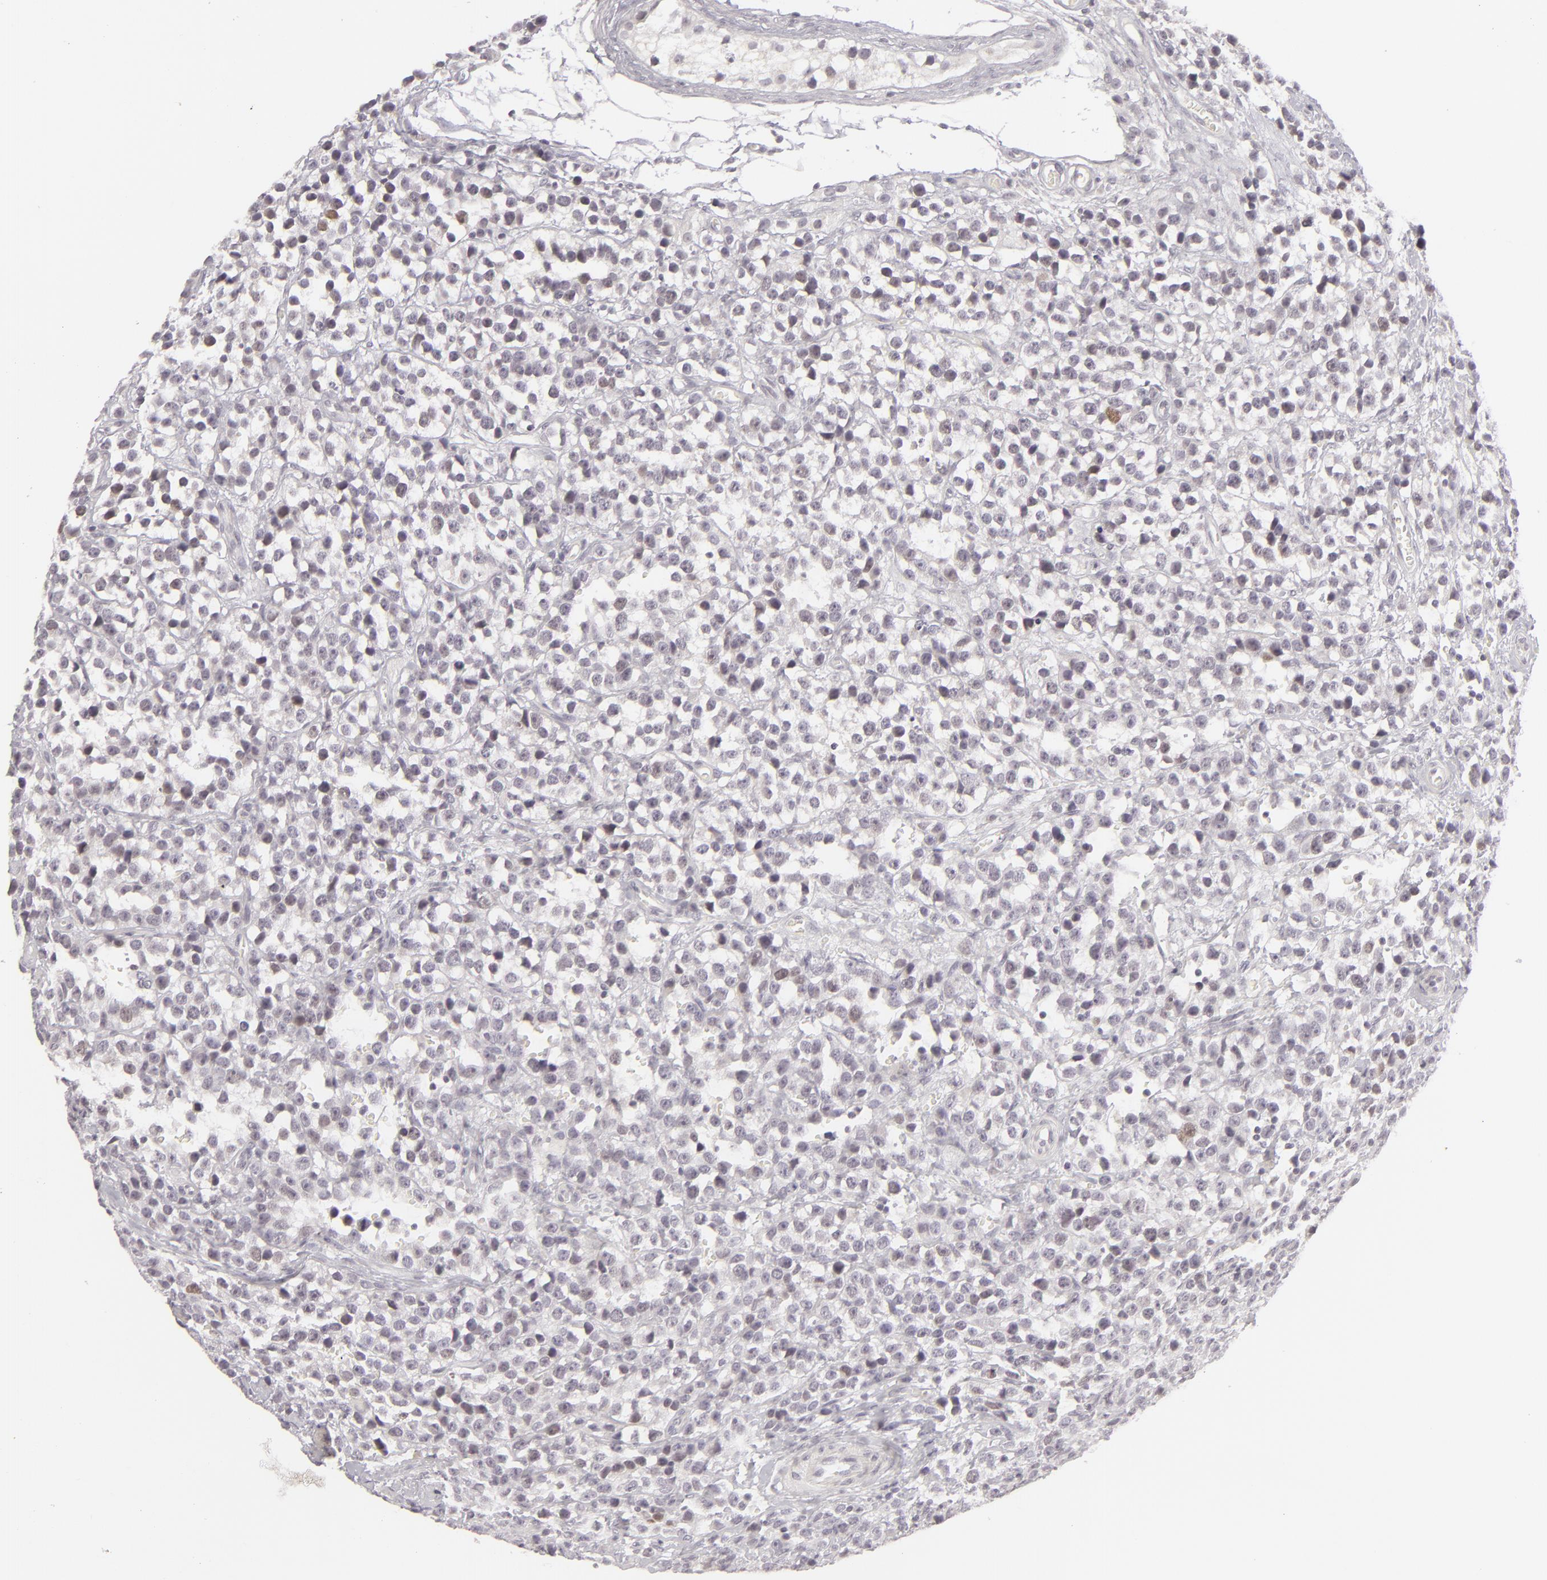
{"staining": {"intensity": "negative", "quantity": "none", "location": "none"}, "tissue": "testis cancer", "cell_type": "Tumor cells", "image_type": "cancer", "snomed": [{"axis": "morphology", "description": "Seminoma, NOS"}, {"axis": "topography", "description": "Testis"}], "caption": "Tumor cells are negative for brown protein staining in seminoma (testis).", "gene": "SIX1", "patient": {"sex": "male", "age": 25}}